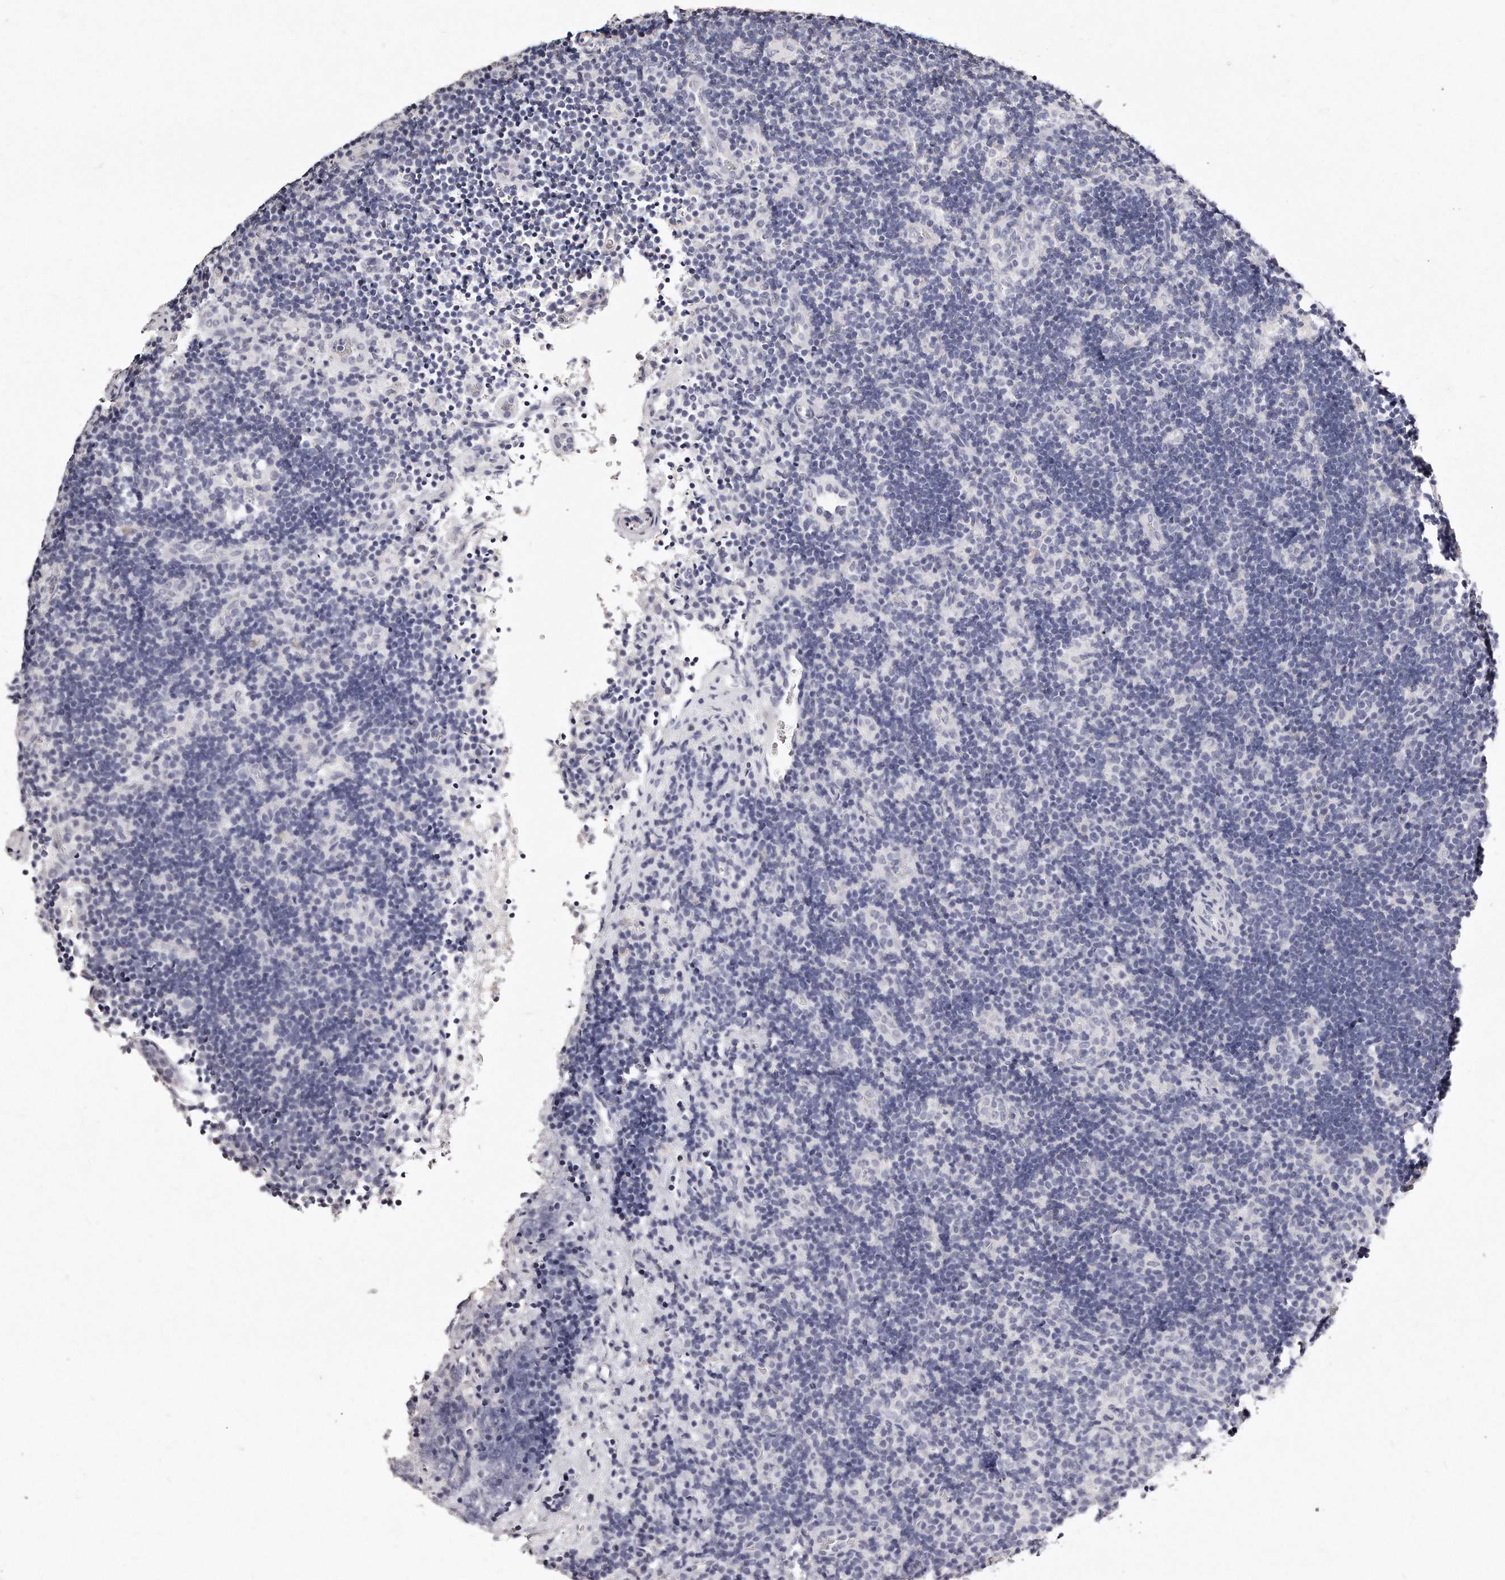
{"staining": {"intensity": "negative", "quantity": "none", "location": "none"}, "tissue": "lymph node", "cell_type": "Germinal center cells", "image_type": "normal", "snomed": [{"axis": "morphology", "description": "Normal tissue, NOS"}, {"axis": "topography", "description": "Lymph node"}], "caption": "This is an immunohistochemistry image of normal lymph node. There is no staining in germinal center cells.", "gene": "GDA", "patient": {"sex": "female", "age": 22}}